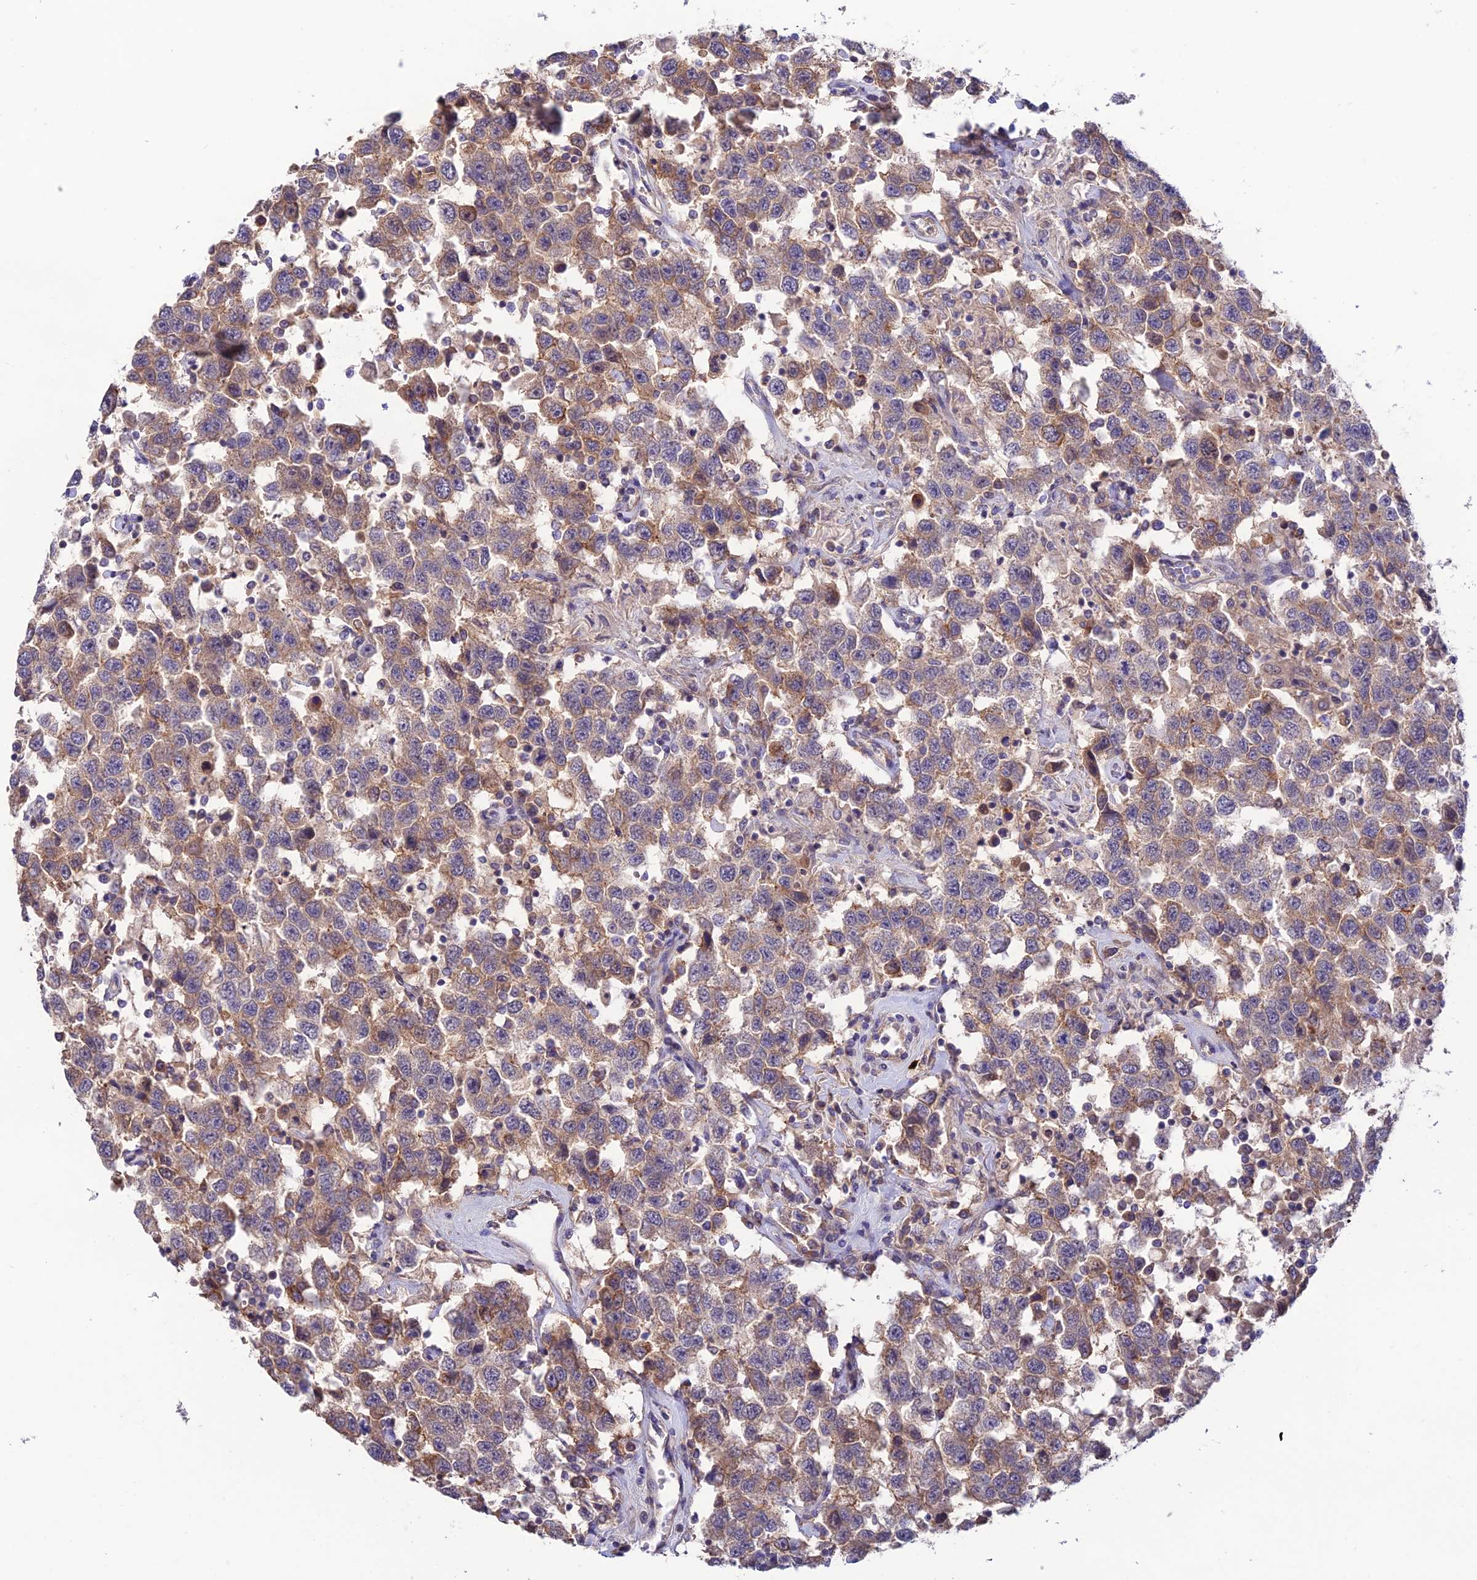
{"staining": {"intensity": "weak", "quantity": ">75%", "location": "cytoplasmic/membranous"}, "tissue": "testis cancer", "cell_type": "Tumor cells", "image_type": "cancer", "snomed": [{"axis": "morphology", "description": "Seminoma, NOS"}, {"axis": "topography", "description": "Testis"}], "caption": "A micrograph showing weak cytoplasmic/membranous expression in about >75% of tumor cells in testis seminoma, as visualized by brown immunohistochemical staining.", "gene": "BRME1", "patient": {"sex": "male", "age": 41}}